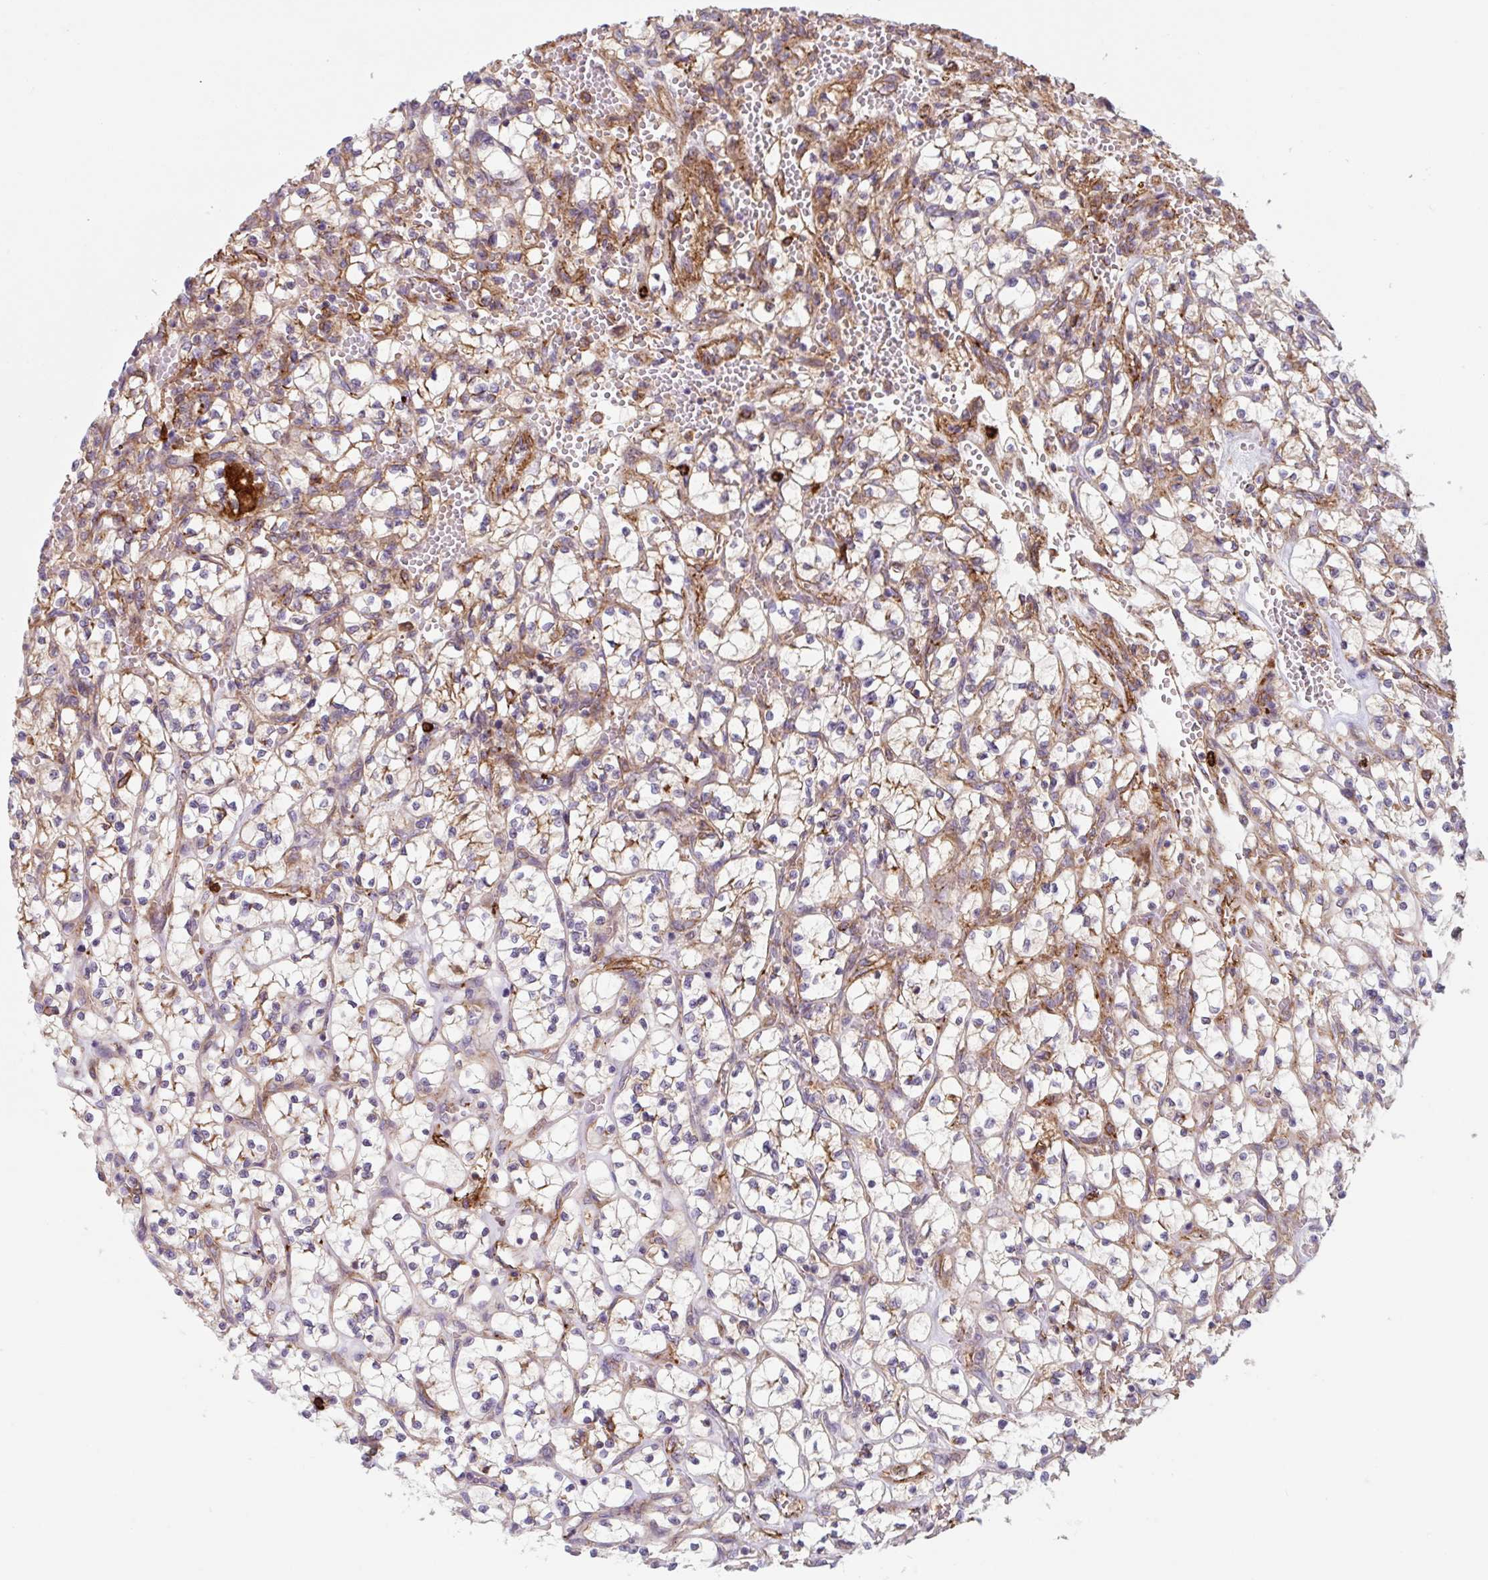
{"staining": {"intensity": "weak", "quantity": "25%-75%", "location": "cytoplasmic/membranous"}, "tissue": "renal cancer", "cell_type": "Tumor cells", "image_type": "cancer", "snomed": [{"axis": "morphology", "description": "Adenocarcinoma, NOS"}, {"axis": "topography", "description": "Kidney"}], "caption": "Brown immunohistochemical staining in renal cancer (adenocarcinoma) shows weak cytoplasmic/membranous staining in approximately 25%-75% of tumor cells.", "gene": "DHFR2", "patient": {"sex": "female", "age": 64}}